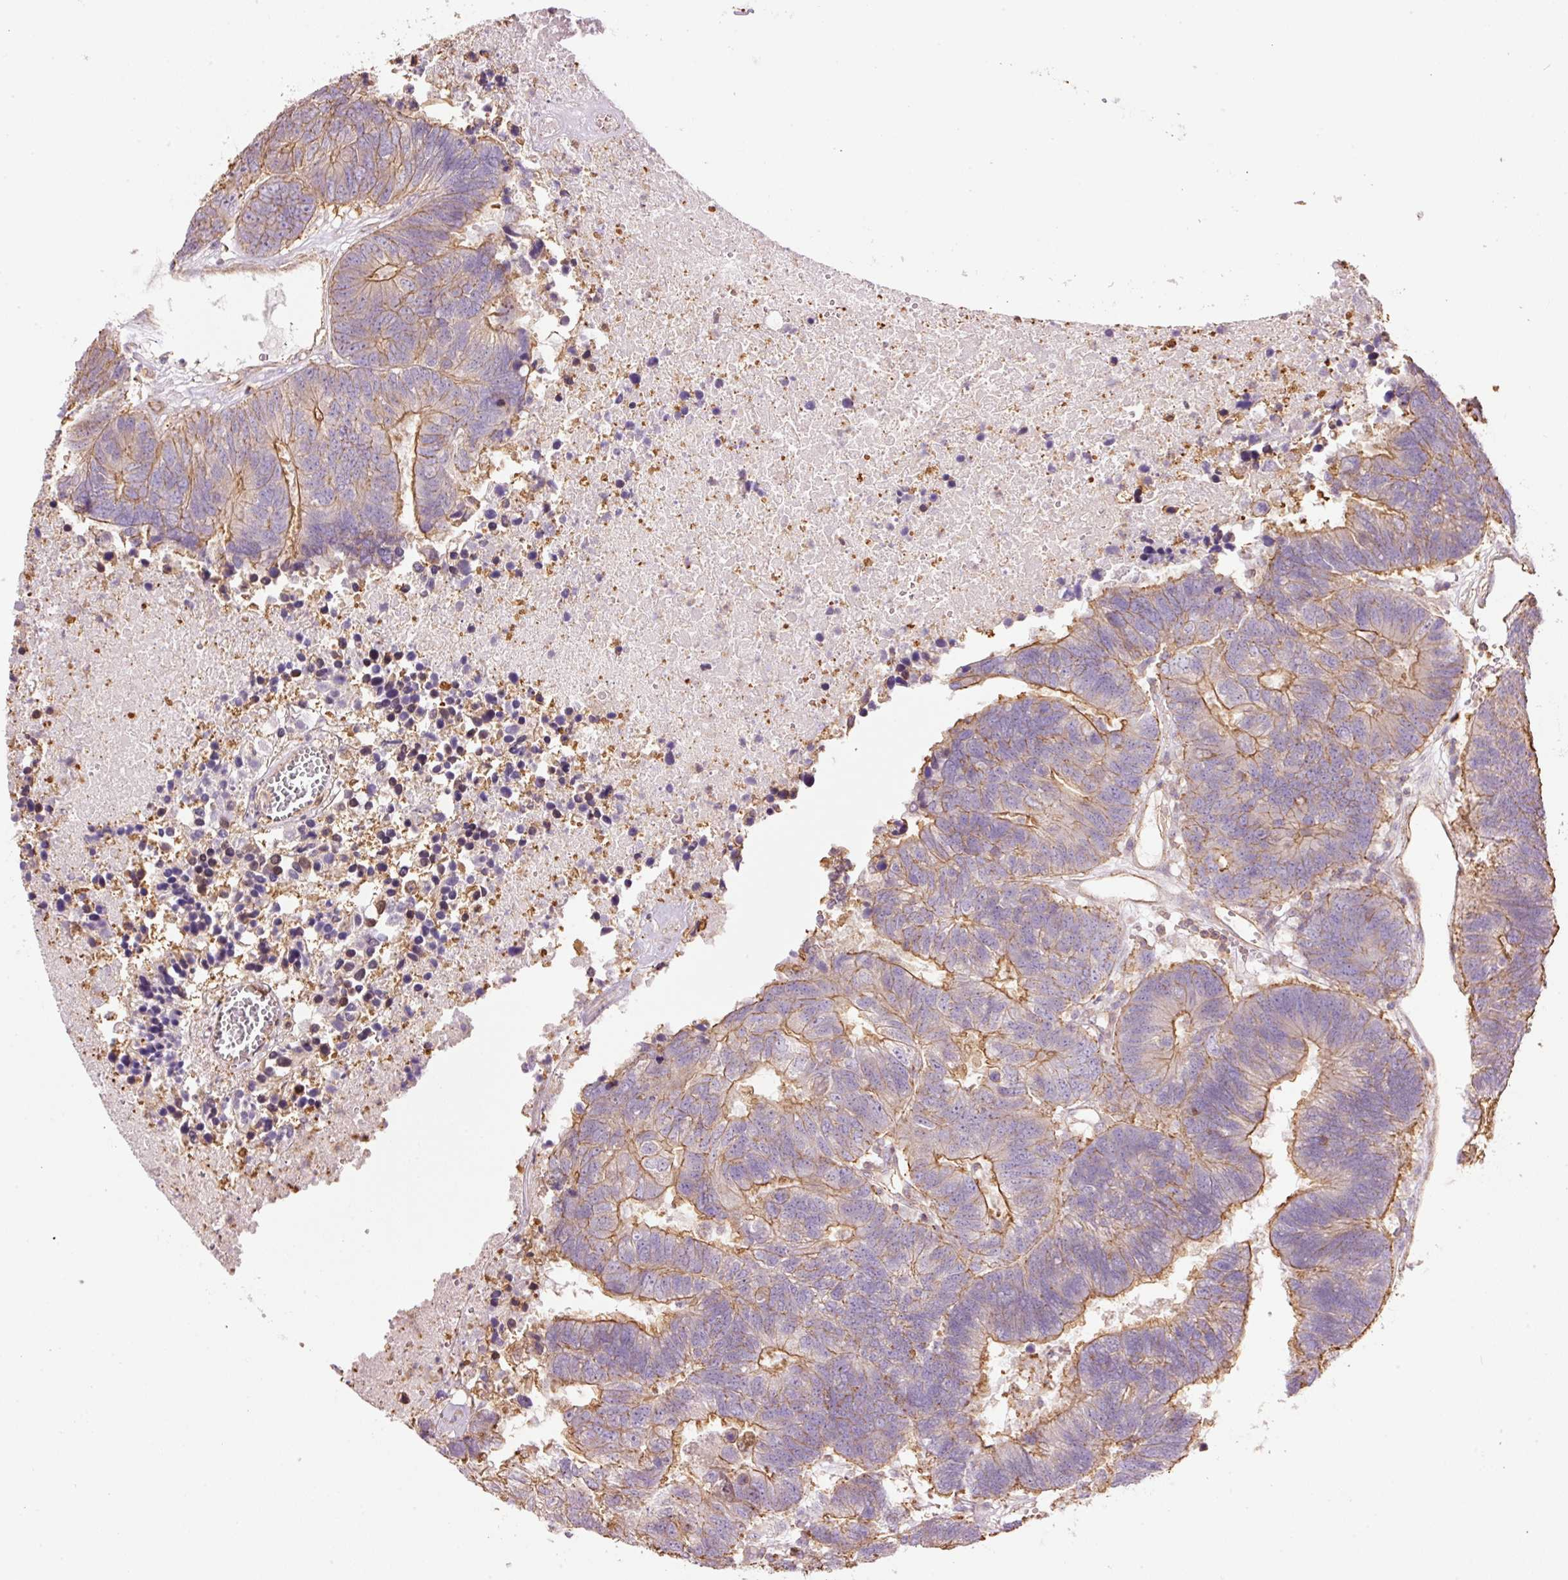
{"staining": {"intensity": "moderate", "quantity": "25%-75%", "location": "cytoplasmic/membranous"}, "tissue": "colorectal cancer", "cell_type": "Tumor cells", "image_type": "cancer", "snomed": [{"axis": "morphology", "description": "Adenocarcinoma, NOS"}, {"axis": "topography", "description": "Colon"}], "caption": "Human colorectal cancer stained with a protein marker displays moderate staining in tumor cells.", "gene": "PPP1R1B", "patient": {"sex": "female", "age": 48}}